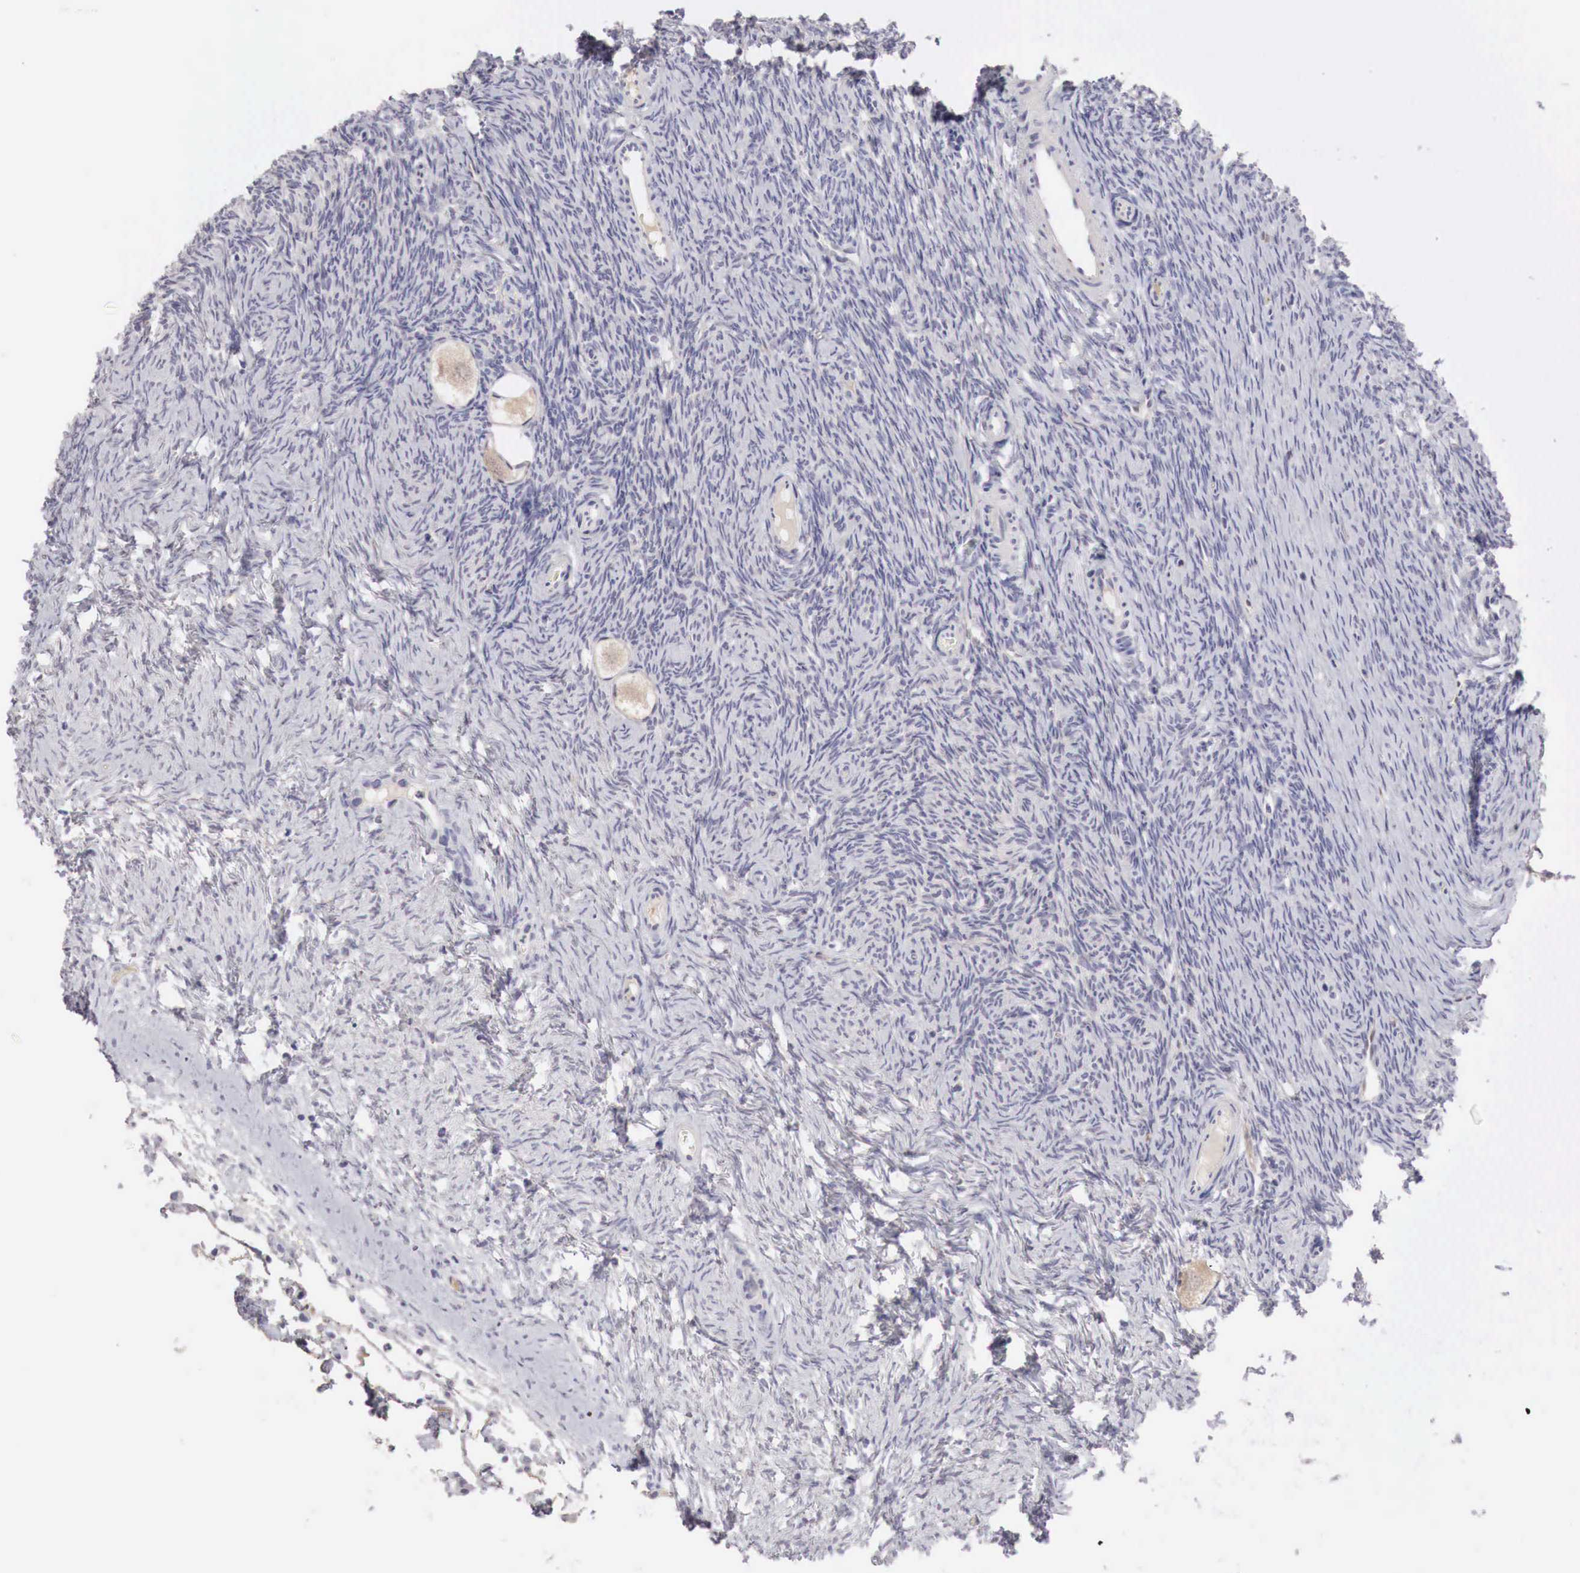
{"staining": {"intensity": "negative", "quantity": "none", "location": "none"}, "tissue": "ovary", "cell_type": "Ovarian stroma cells", "image_type": "normal", "snomed": [{"axis": "morphology", "description": "Normal tissue, NOS"}, {"axis": "topography", "description": "Ovary"}], "caption": "Immunohistochemistry photomicrograph of benign human ovary stained for a protein (brown), which reveals no expression in ovarian stroma cells.", "gene": "GATA1", "patient": {"sex": "female", "age": 32}}